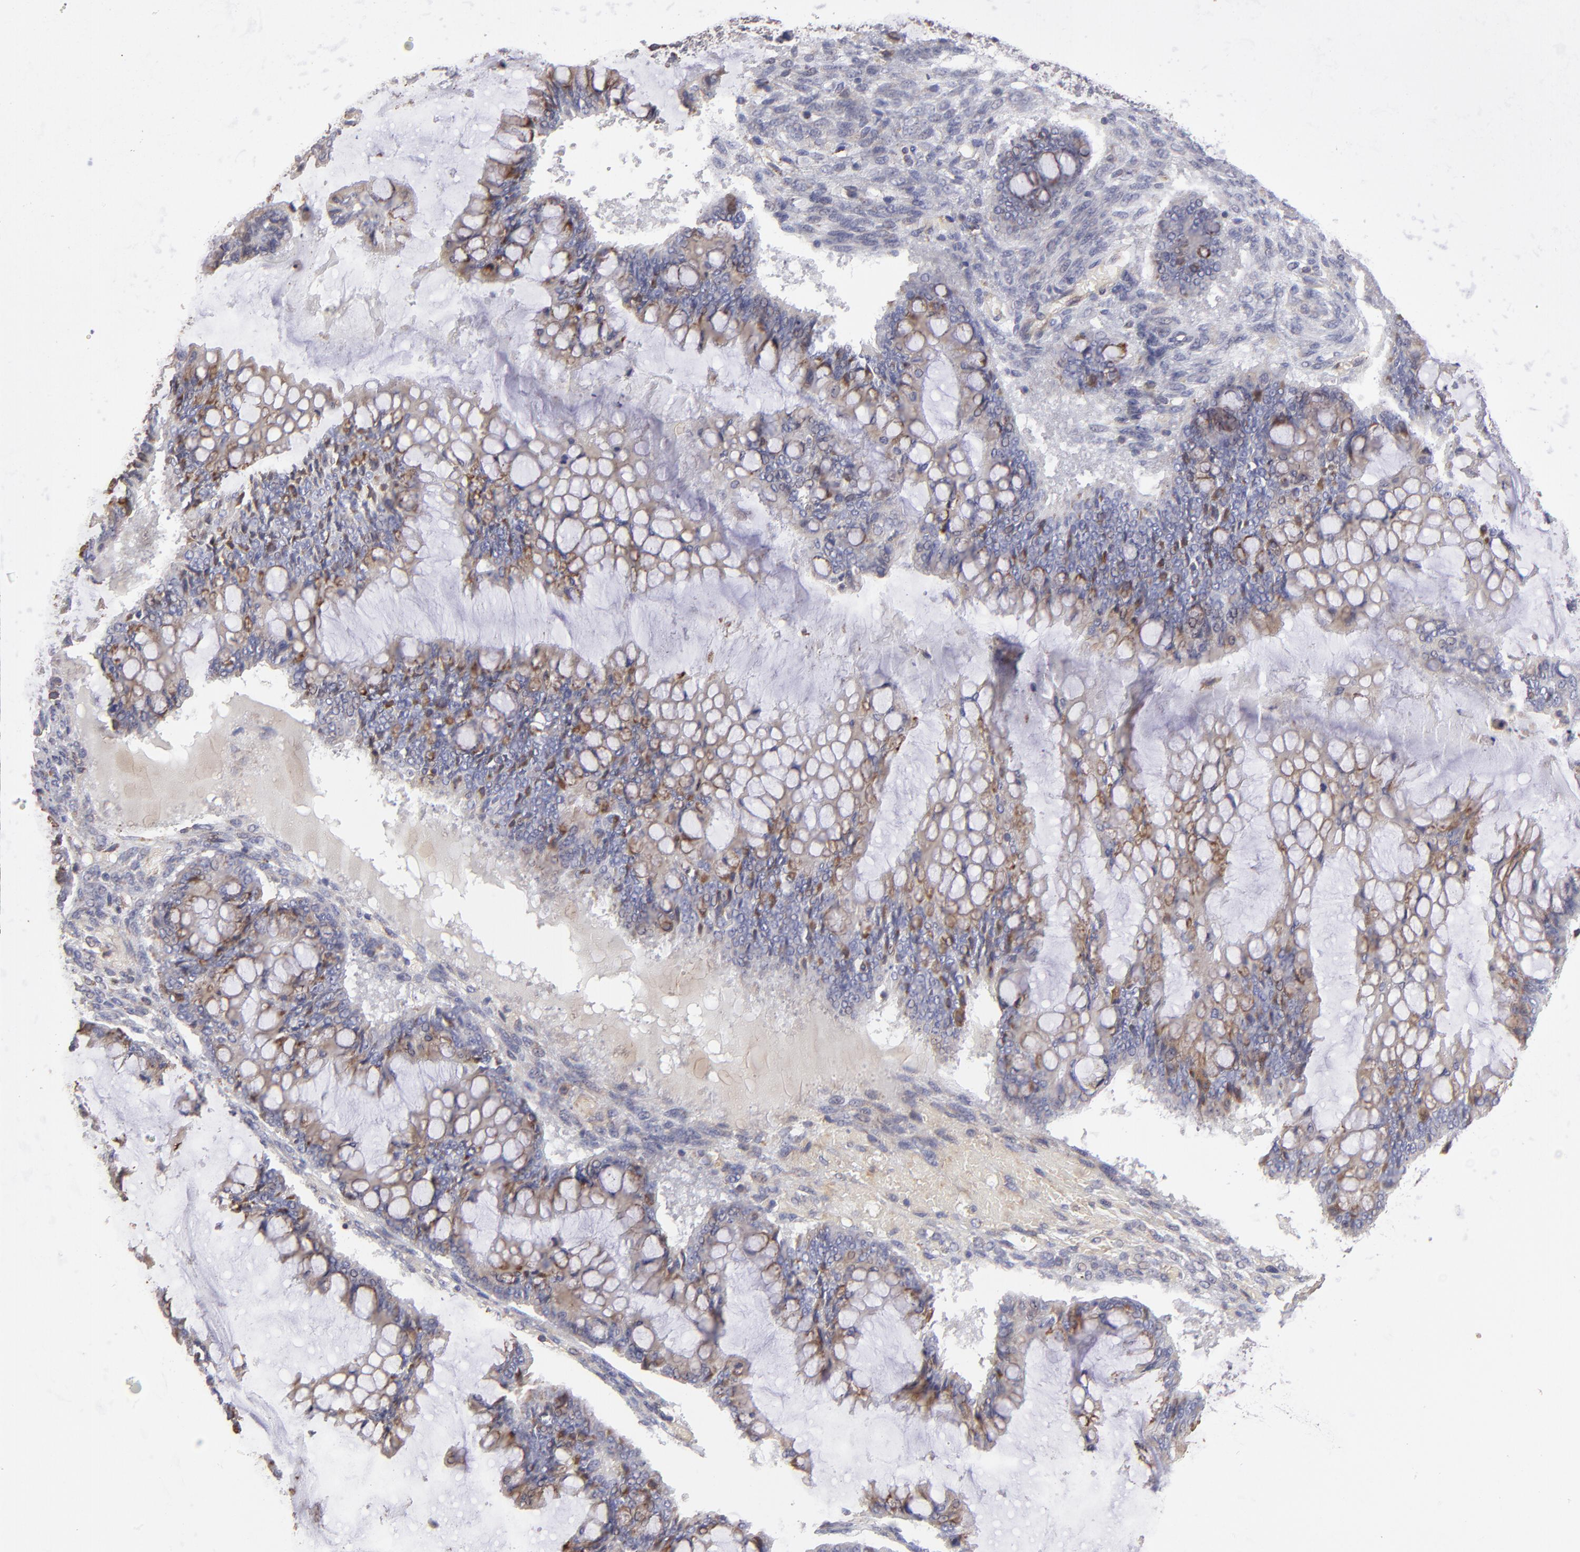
{"staining": {"intensity": "moderate", "quantity": ">75%", "location": "cytoplasmic/membranous"}, "tissue": "ovarian cancer", "cell_type": "Tumor cells", "image_type": "cancer", "snomed": [{"axis": "morphology", "description": "Cystadenocarcinoma, mucinous, NOS"}, {"axis": "topography", "description": "Ovary"}], "caption": "Mucinous cystadenocarcinoma (ovarian) stained for a protein displays moderate cytoplasmic/membranous positivity in tumor cells. Nuclei are stained in blue.", "gene": "CALR", "patient": {"sex": "female", "age": 73}}